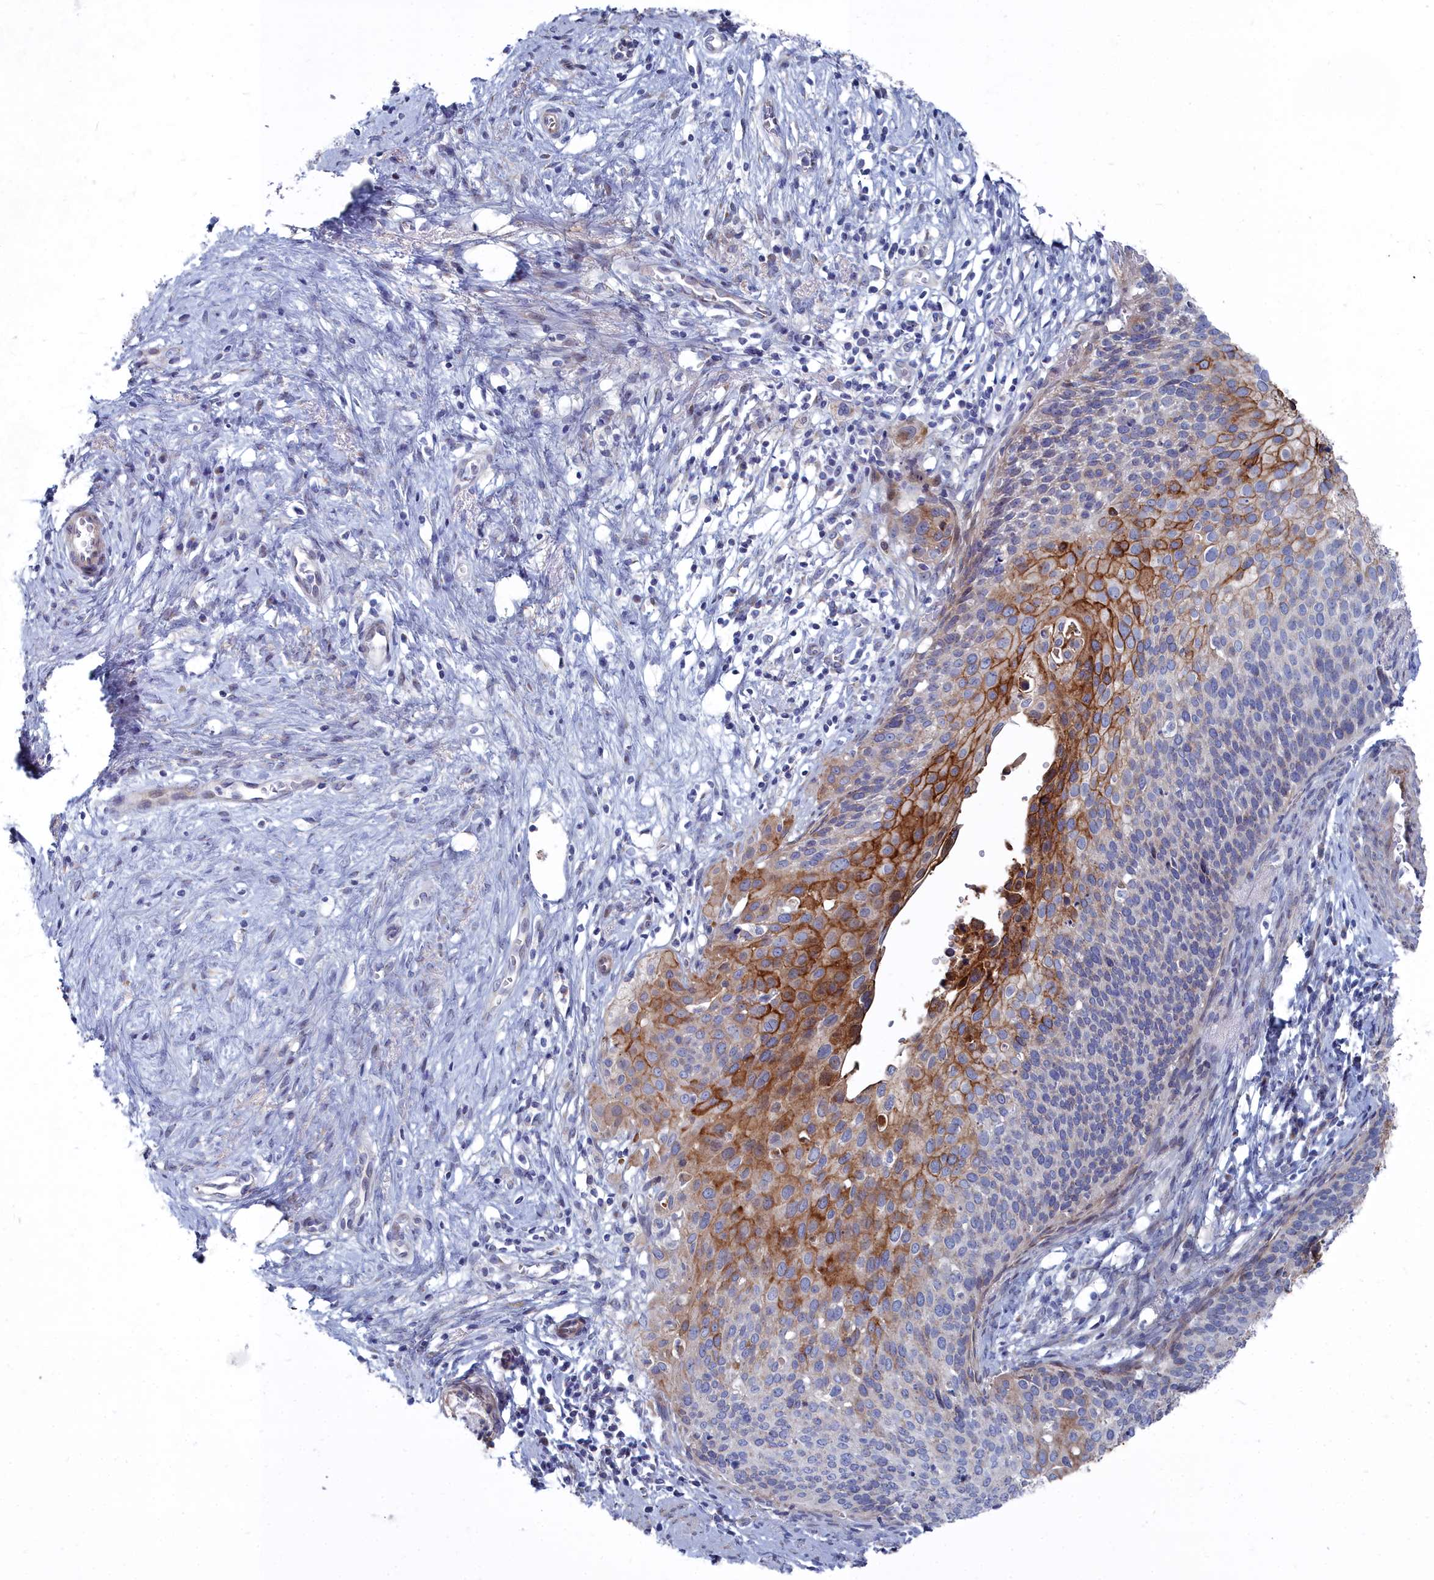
{"staining": {"intensity": "strong", "quantity": "<25%", "location": "cytoplasmic/membranous"}, "tissue": "cervical cancer", "cell_type": "Tumor cells", "image_type": "cancer", "snomed": [{"axis": "morphology", "description": "Squamous cell carcinoma, NOS"}, {"axis": "topography", "description": "Cervix"}], "caption": "Human squamous cell carcinoma (cervical) stained with a protein marker displays strong staining in tumor cells.", "gene": "SHISAL2A", "patient": {"sex": "female", "age": 44}}